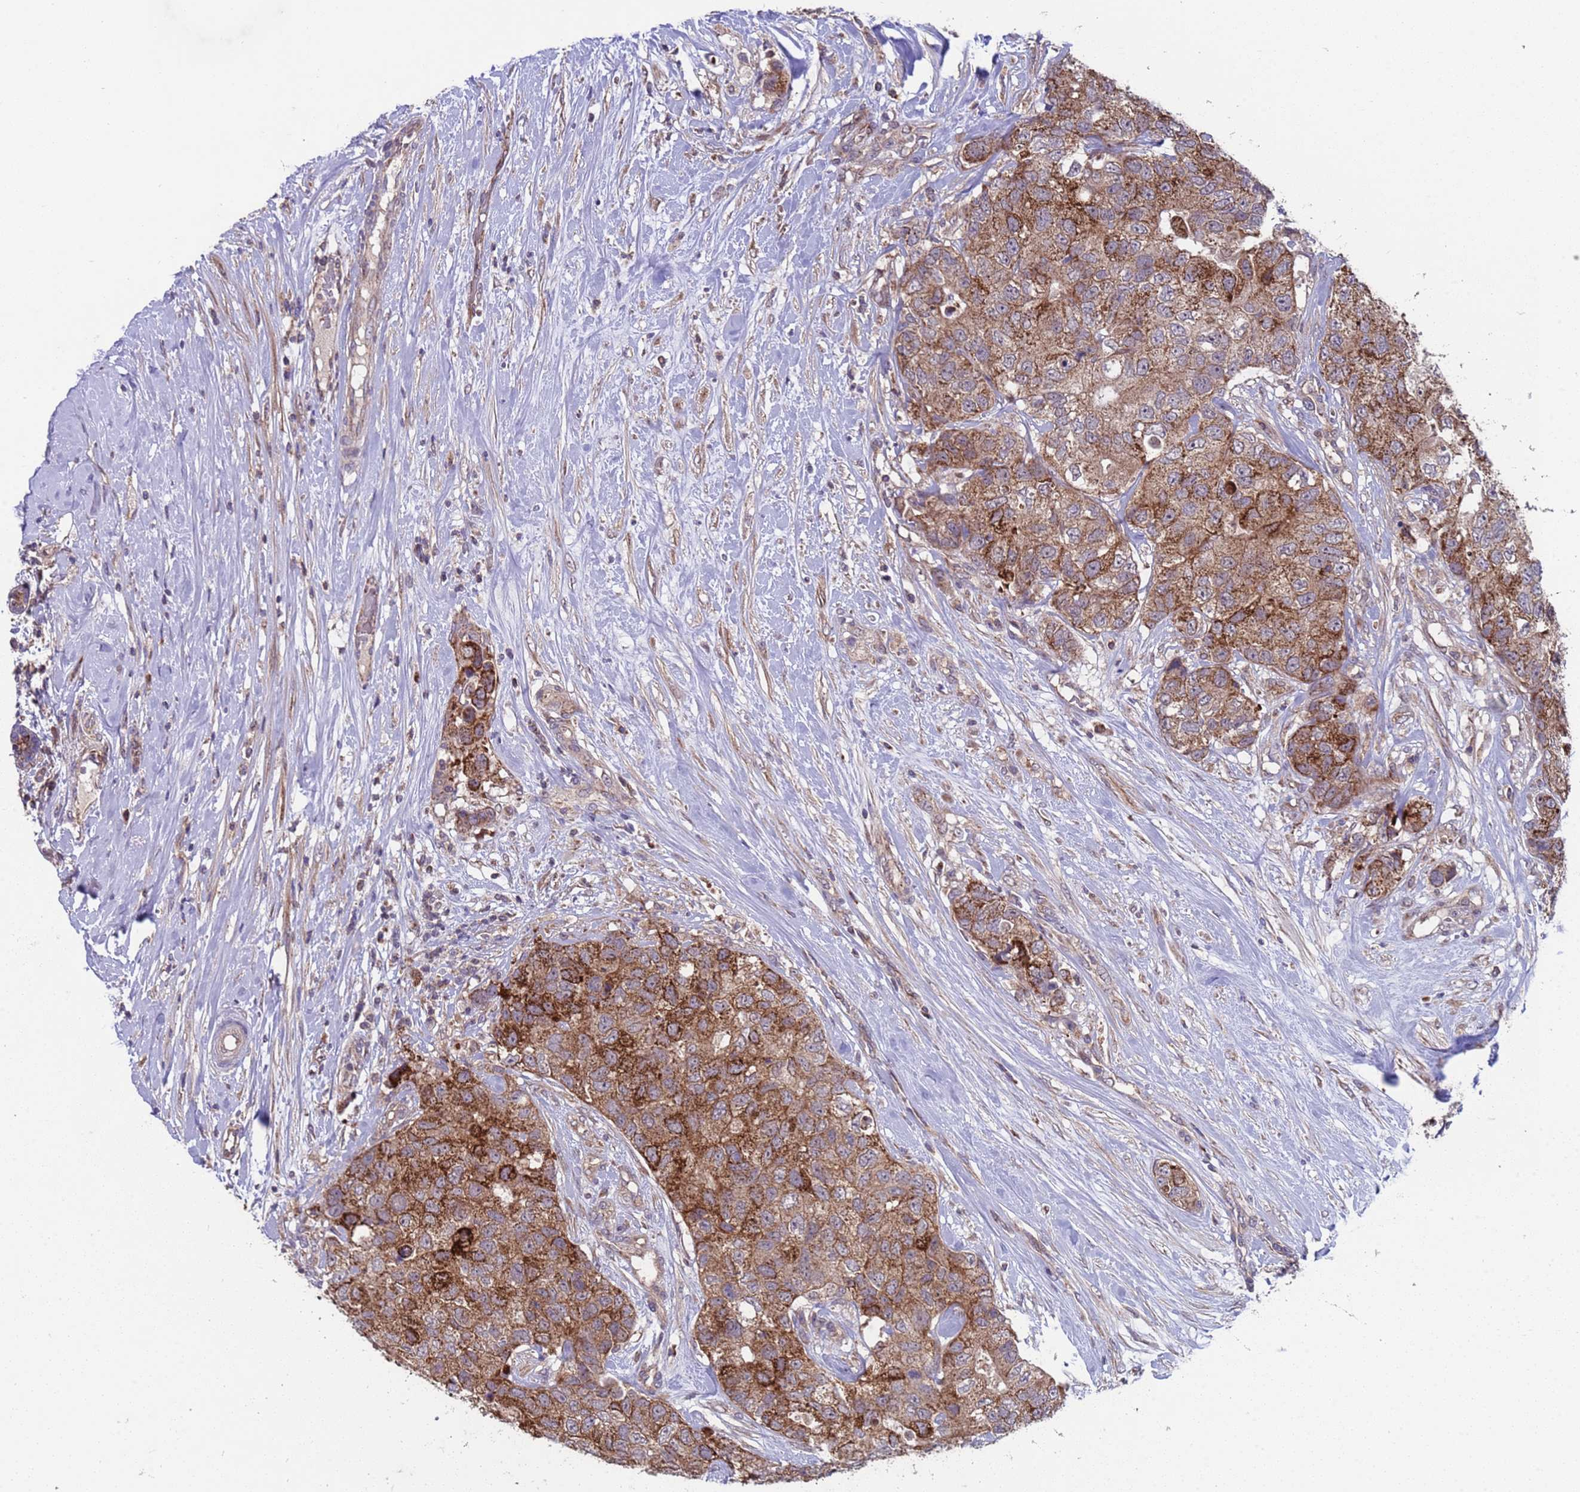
{"staining": {"intensity": "moderate", "quantity": ">75%", "location": "cytoplasmic/membranous"}, "tissue": "breast cancer", "cell_type": "Tumor cells", "image_type": "cancer", "snomed": [{"axis": "morphology", "description": "Duct carcinoma"}, {"axis": "topography", "description": "Breast"}], "caption": "There is medium levels of moderate cytoplasmic/membranous positivity in tumor cells of breast invasive ductal carcinoma, as demonstrated by immunohistochemical staining (brown color).", "gene": "ACAD8", "patient": {"sex": "female", "age": 62}}